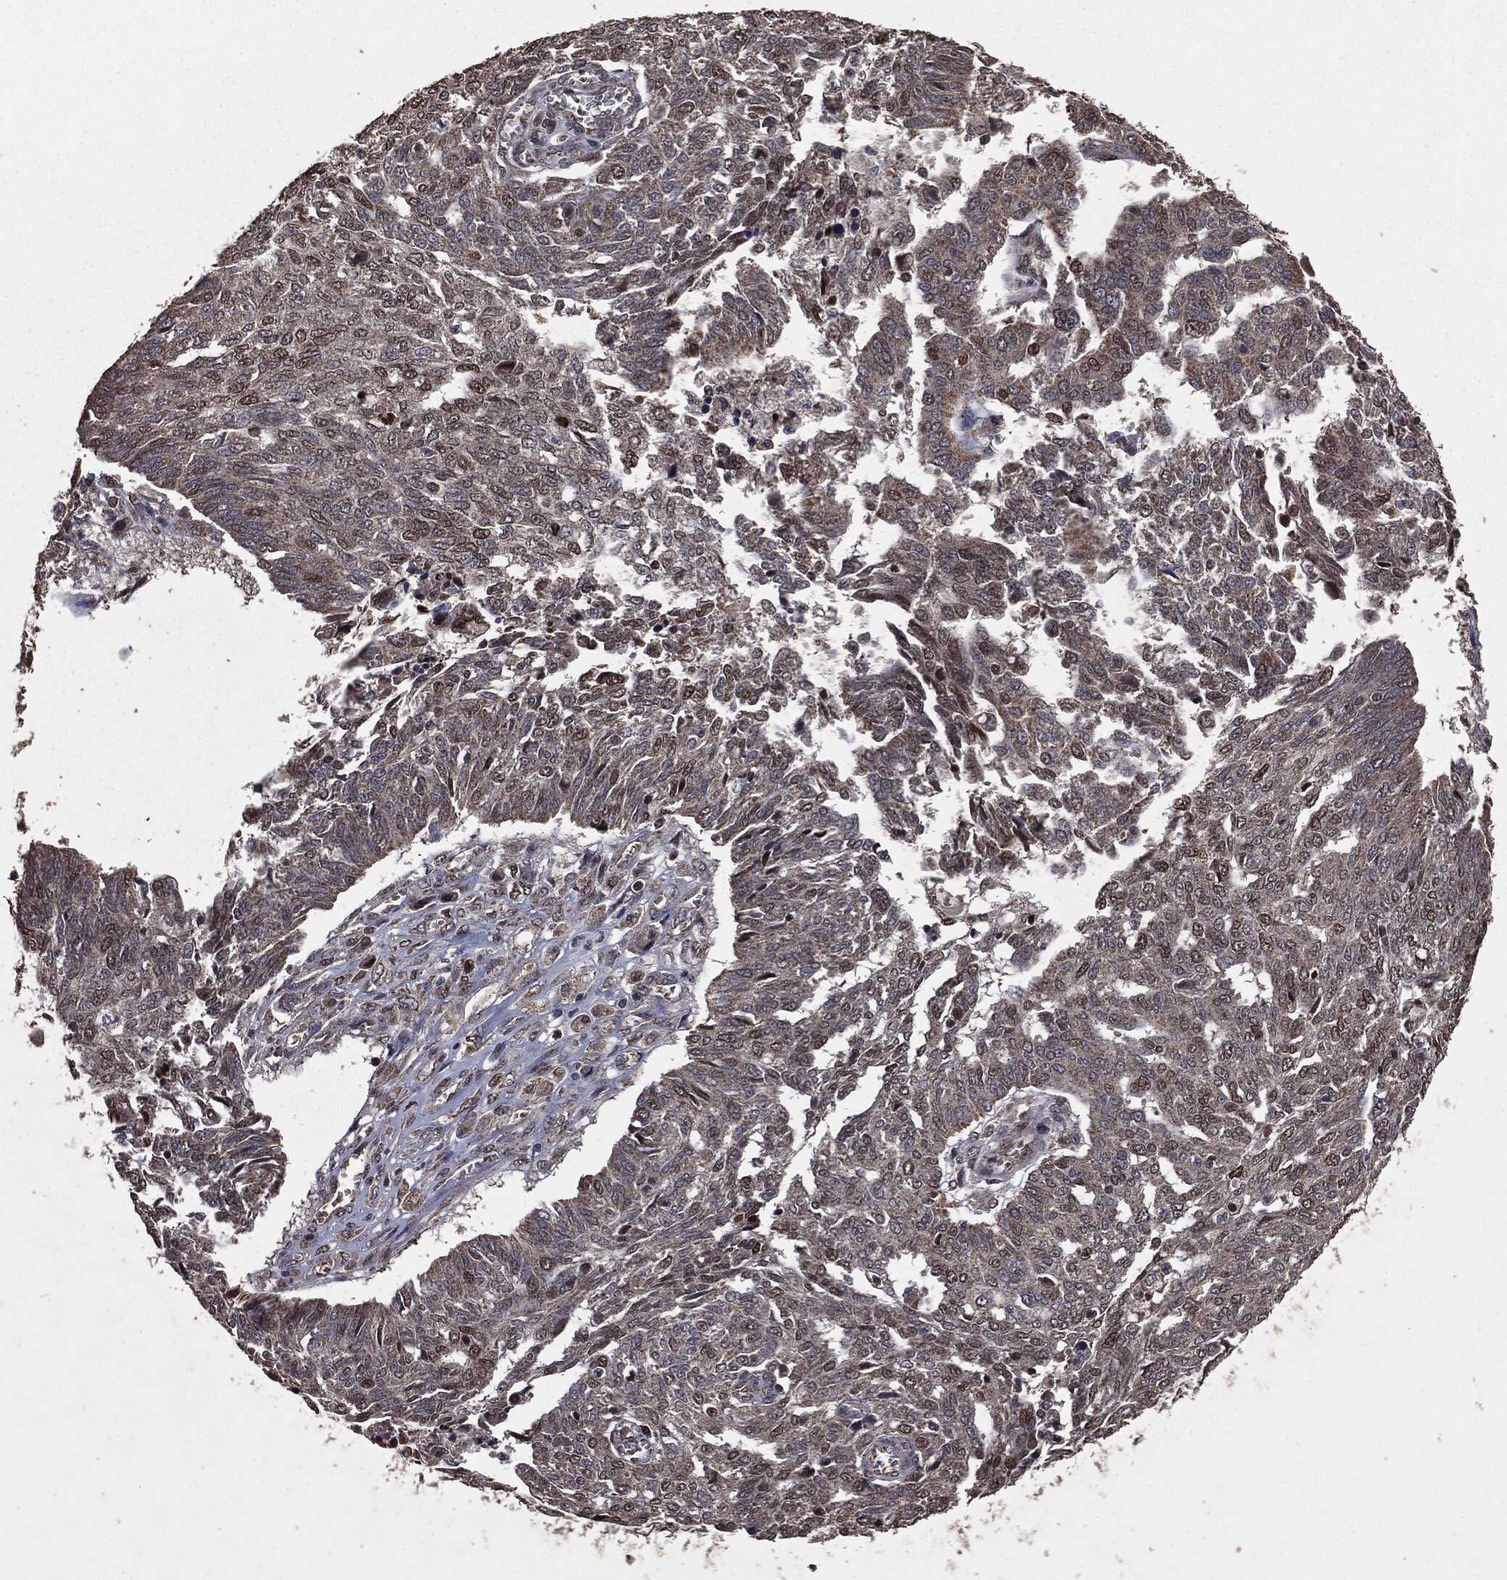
{"staining": {"intensity": "strong", "quantity": "<25%", "location": "cytoplasmic/membranous,nuclear"}, "tissue": "ovarian cancer", "cell_type": "Tumor cells", "image_type": "cancer", "snomed": [{"axis": "morphology", "description": "Cystadenocarcinoma, serous, NOS"}, {"axis": "topography", "description": "Ovary"}], "caption": "Strong cytoplasmic/membranous and nuclear expression for a protein is appreciated in about <25% of tumor cells of serous cystadenocarcinoma (ovarian) using immunohistochemistry (IHC).", "gene": "PPP6R2", "patient": {"sex": "female", "age": 67}}